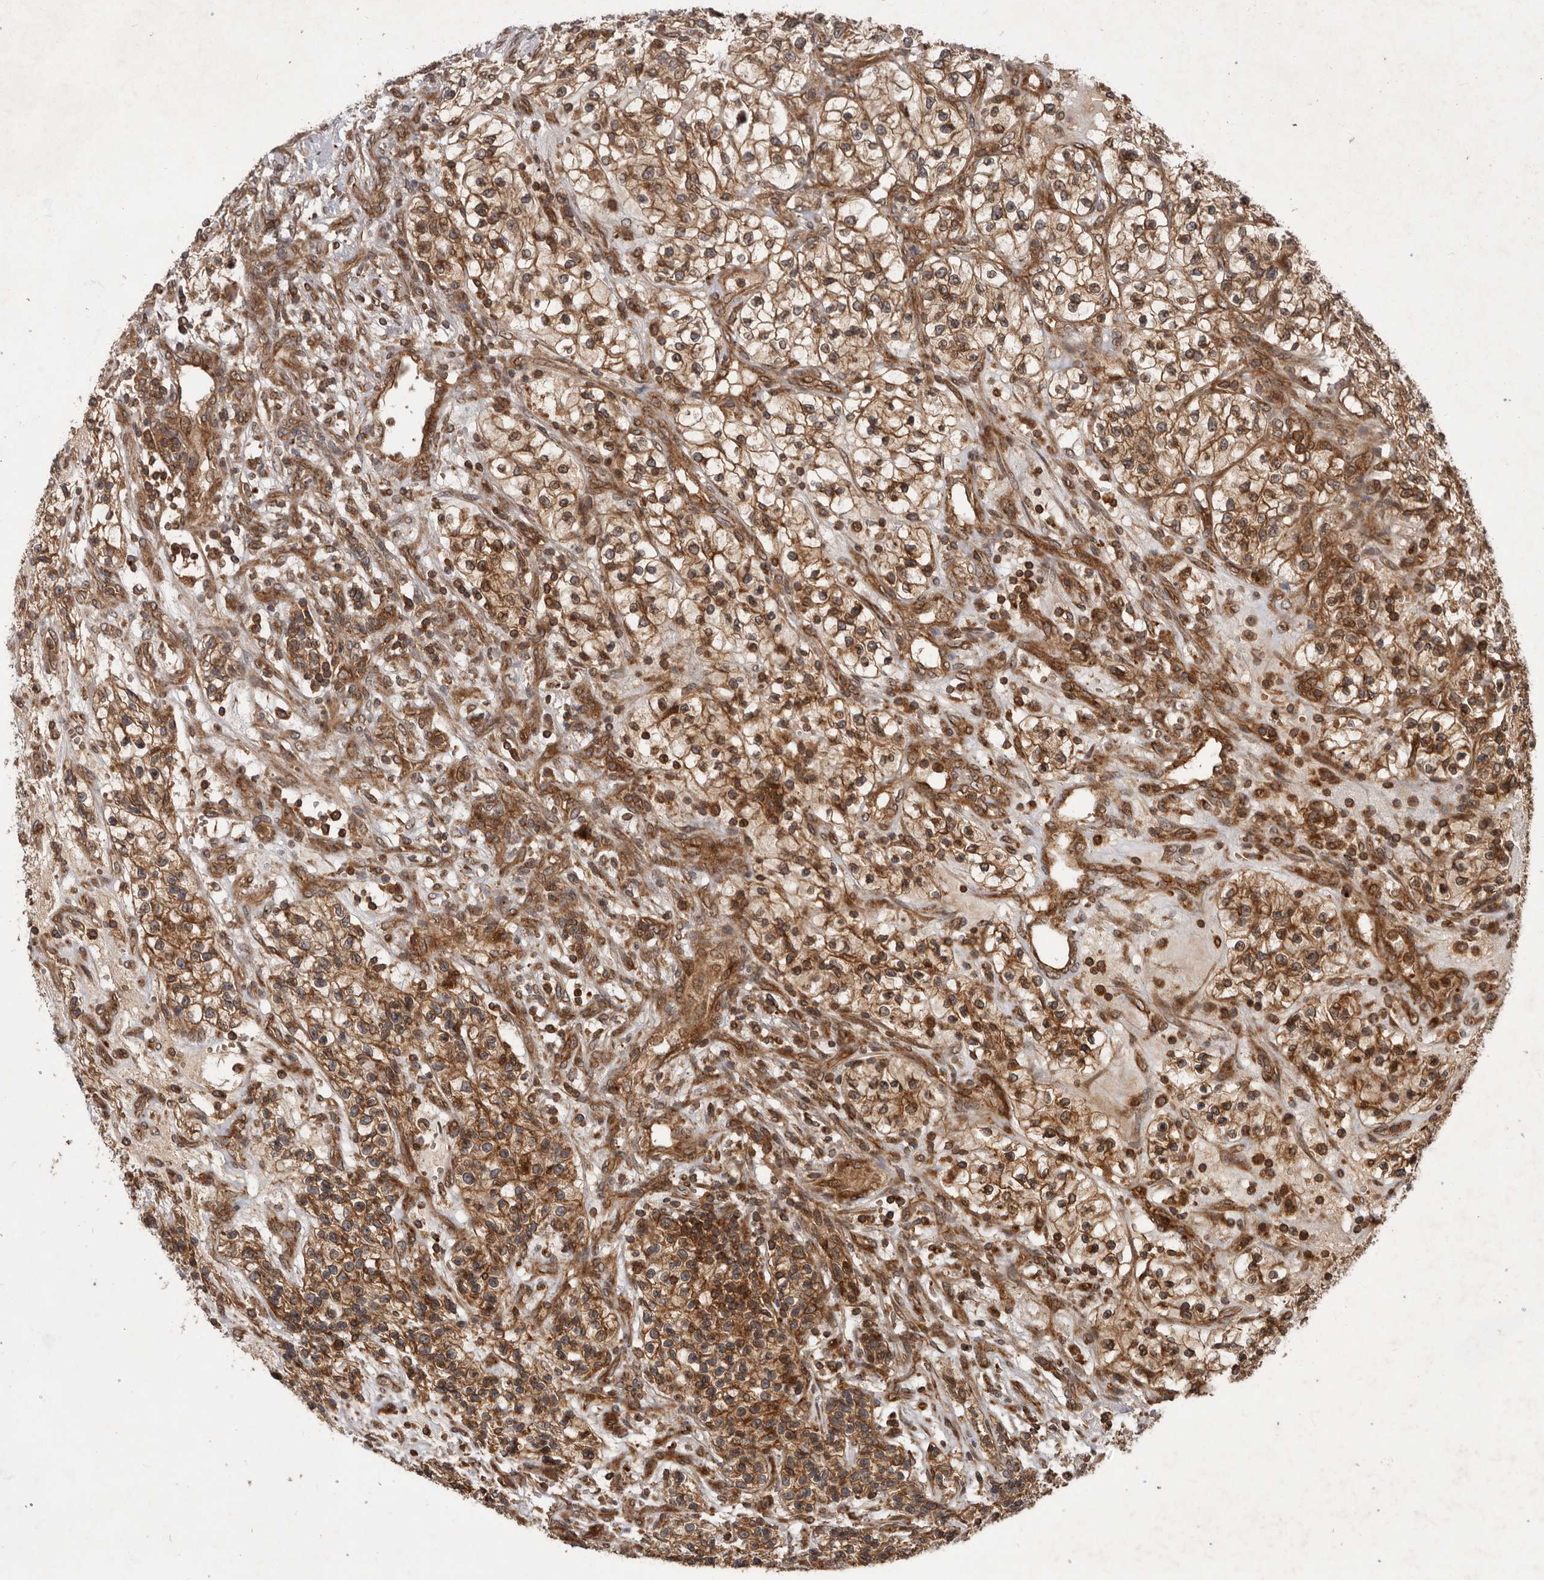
{"staining": {"intensity": "moderate", "quantity": ">75%", "location": "cytoplasmic/membranous,nuclear"}, "tissue": "renal cancer", "cell_type": "Tumor cells", "image_type": "cancer", "snomed": [{"axis": "morphology", "description": "Adenocarcinoma, NOS"}, {"axis": "topography", "description": "Kidney"}], "caption": "A photomicrograph of renal adenocarcinoma stained for a protein demonstrates moderate cytoplasmic/membranous and nuclear brown staining in tumor cells. (brown staining indicates protein expression, while blue staining denotes nuclei).", "gene": "STK36", "patient": {"sex": "female", "age": 57}}